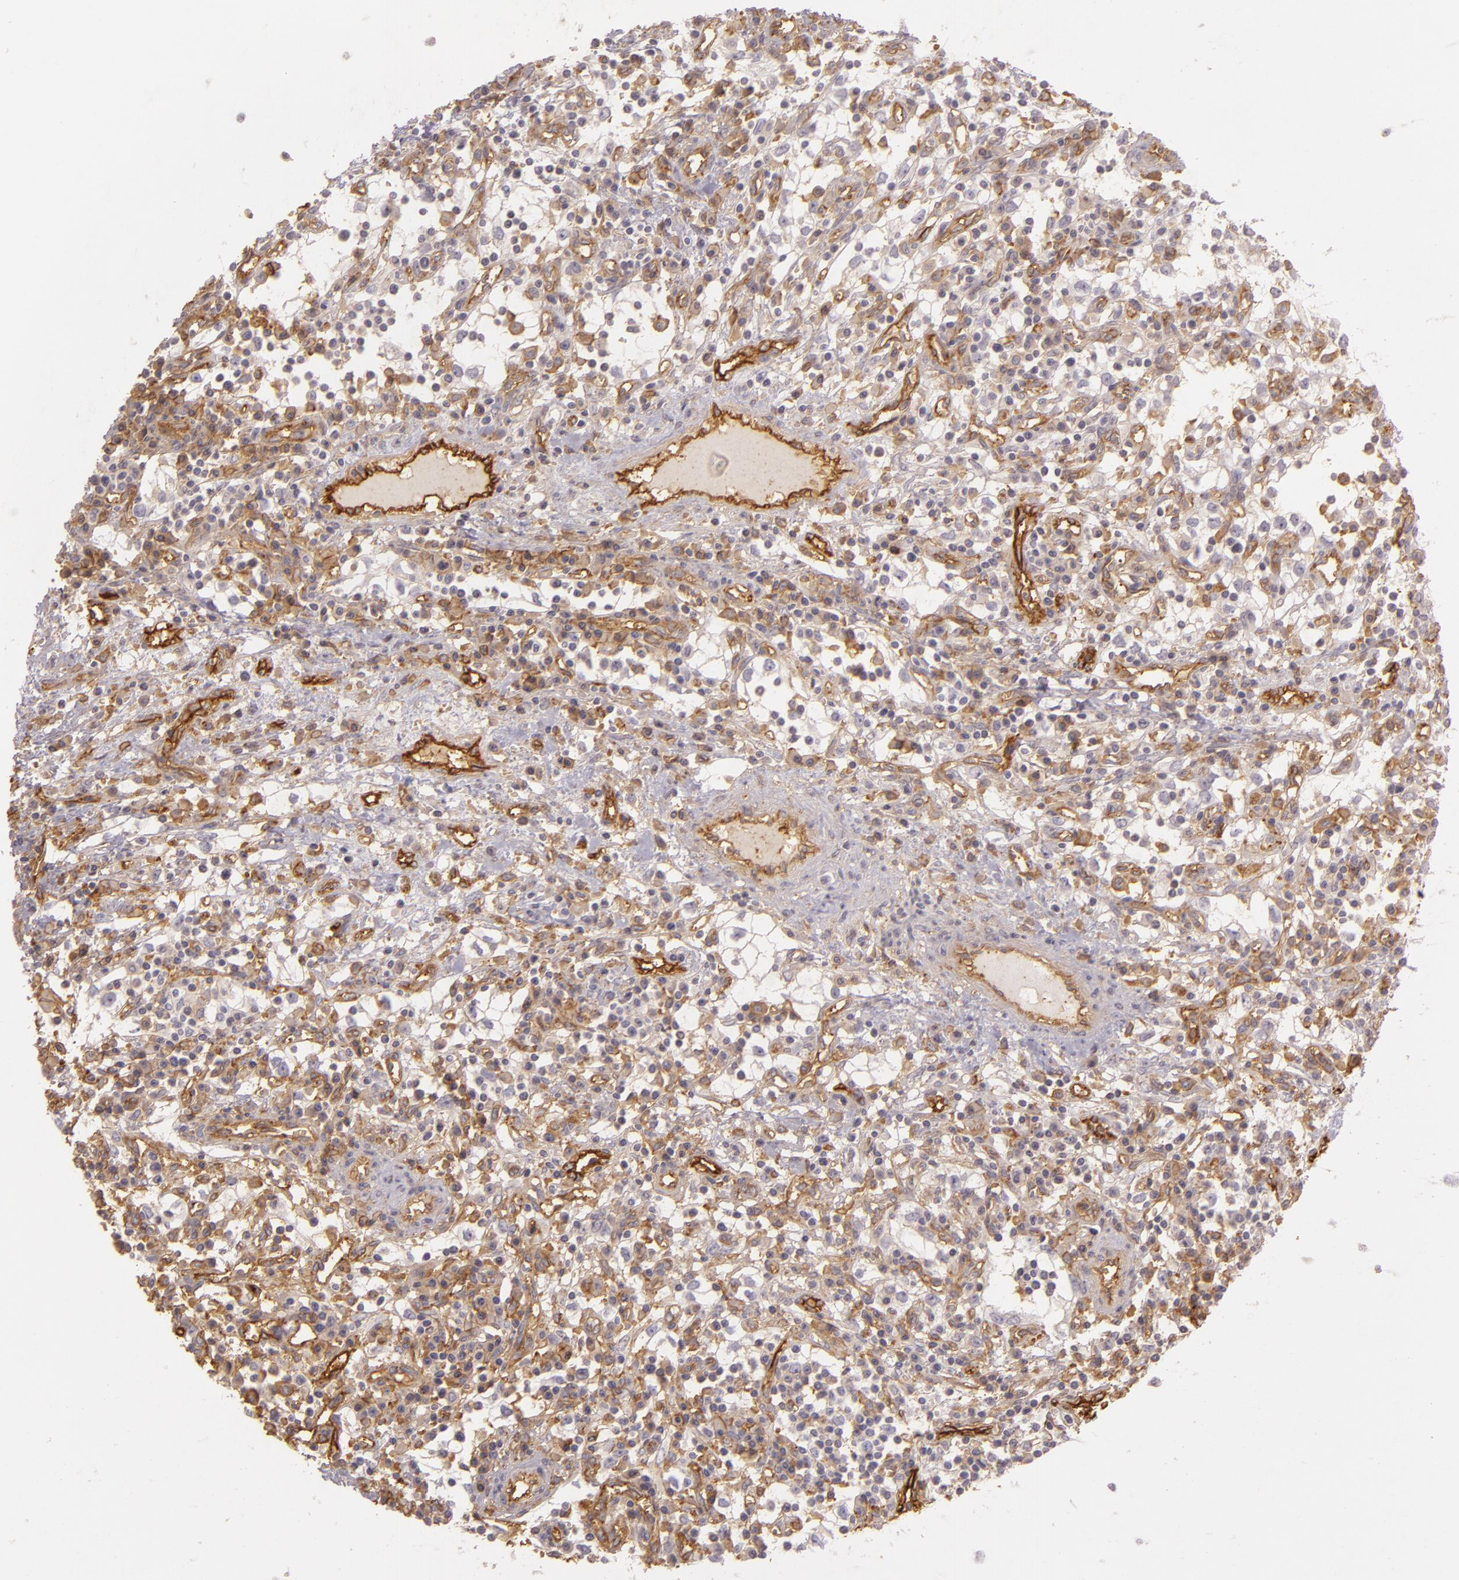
{"staining": {"intensity": "weak", "quantity": "<25%", "location": "cytoplasmic/membranous"}, "tissue": "renal cancer", "cell_type": "Tumor cells", "image_type": "cancer", "snomed": [{"axis": "morphology", "description": "Adenocarcinoma, NOS"}, {"axis": "topography", "description": "Kidney"}], "caption": "Tumor cells show no significant positivity in renal adenocarcinoma. The staining was performed using DAB (3,3'-diaminobenzidine) to visualize the protein expression in brown, while the nuclei were stained in blue with hematoxylin (Magnification: 20x).", "gene": "CD59", "patient": {"sex": "male", "age": 82}}